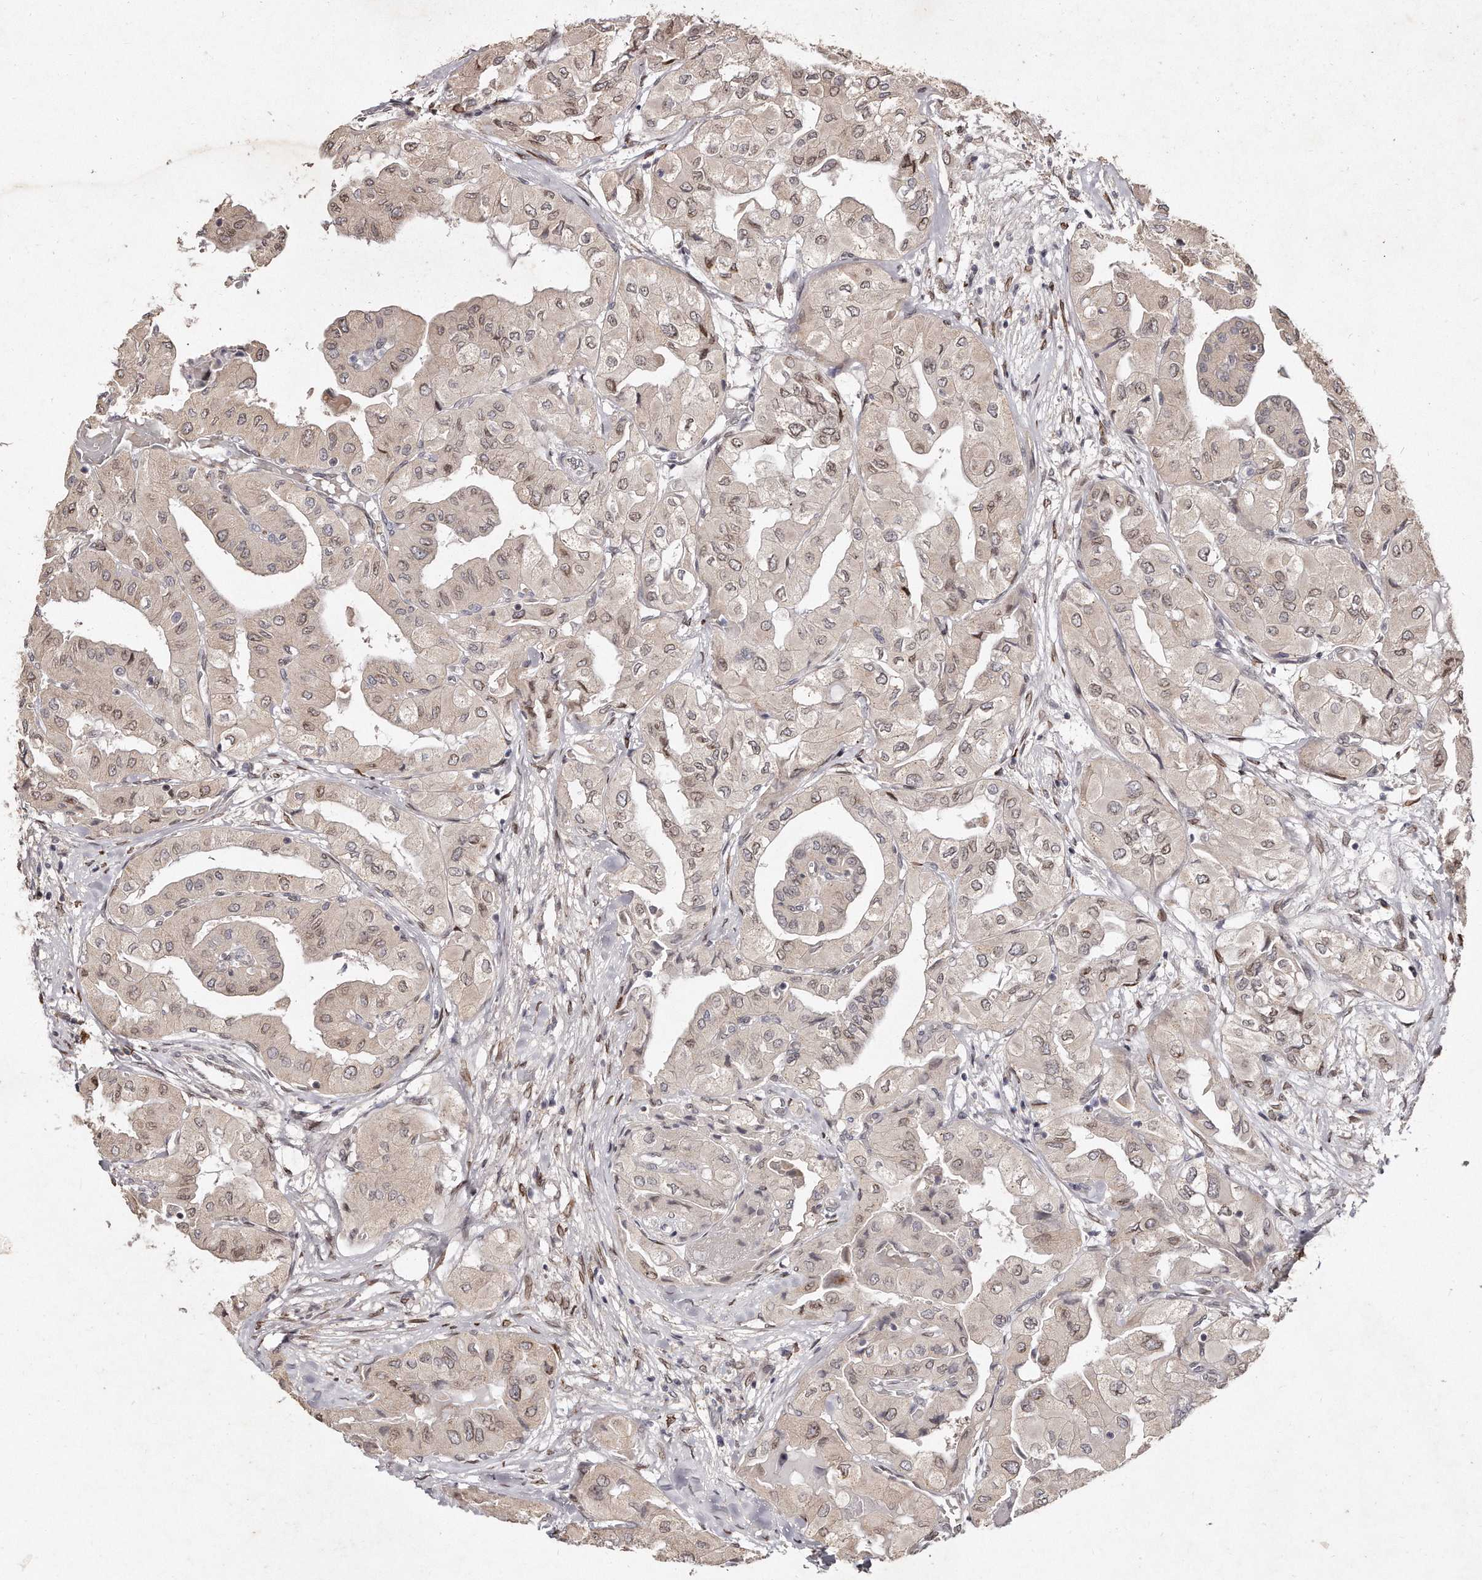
{"staining": {"intensity": "weak", "quantity": ">75%", "location": "cytoplasmic/membranous,nuclear"}, "tissue": "thyroid cancer", "cell_type": "Tumor cells", "image_type": "cancer", "snomed": [{"axis": "morphology", "description": "Papillary adenocarcinoma, NOS"}, {"axis": "topography", "description": "Thyroid gland"}], "caption": "The immunohistochemical stain shows weak cytoplasmic/membranous and nuclear staining in tumor cells of thyroid papillary adenocarcinoma tissue. The protein is stained brown, and the nuclei are stained in blue (DAB IHC with brightfield microscopy, high magnification).", "gene": "HASPIN", "patient": {"sex": "female", "age": 59}}